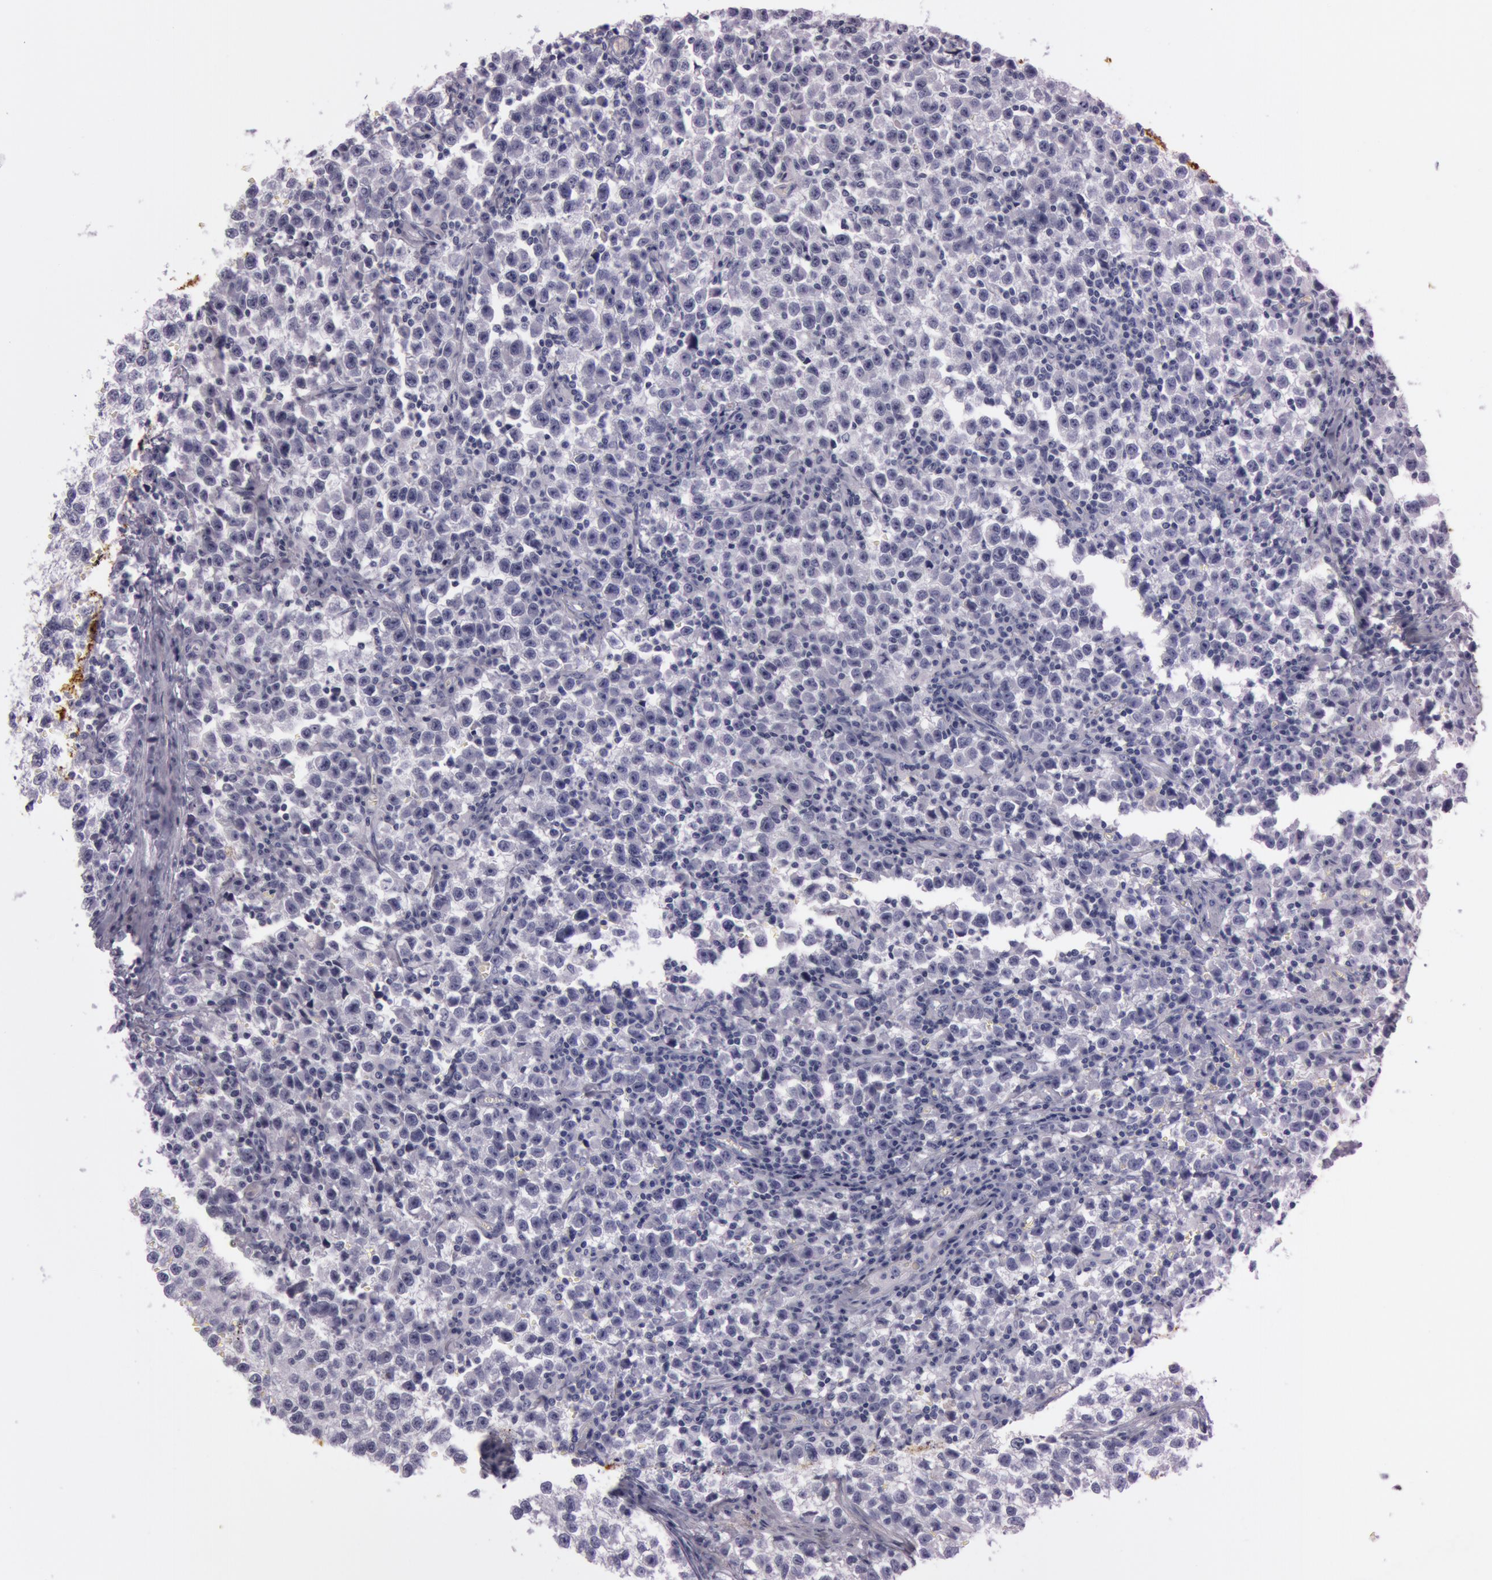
{"staining": {"intensity": "negative", "quantity": "none", "location": "none"}, "tissue": "testis cancer", "cell_type": "Tumor cells", "image_type": "cancer", "snomed": [{"axis": "morphology", "description": "Seminoma, NOS"}, {"axis": "topography", "description": "Testis"}], "caption": "Tumor cells show no significant staining in testis cancer.", "gene": "S100A7", "patient": {"sex": "male", "age": 35}}